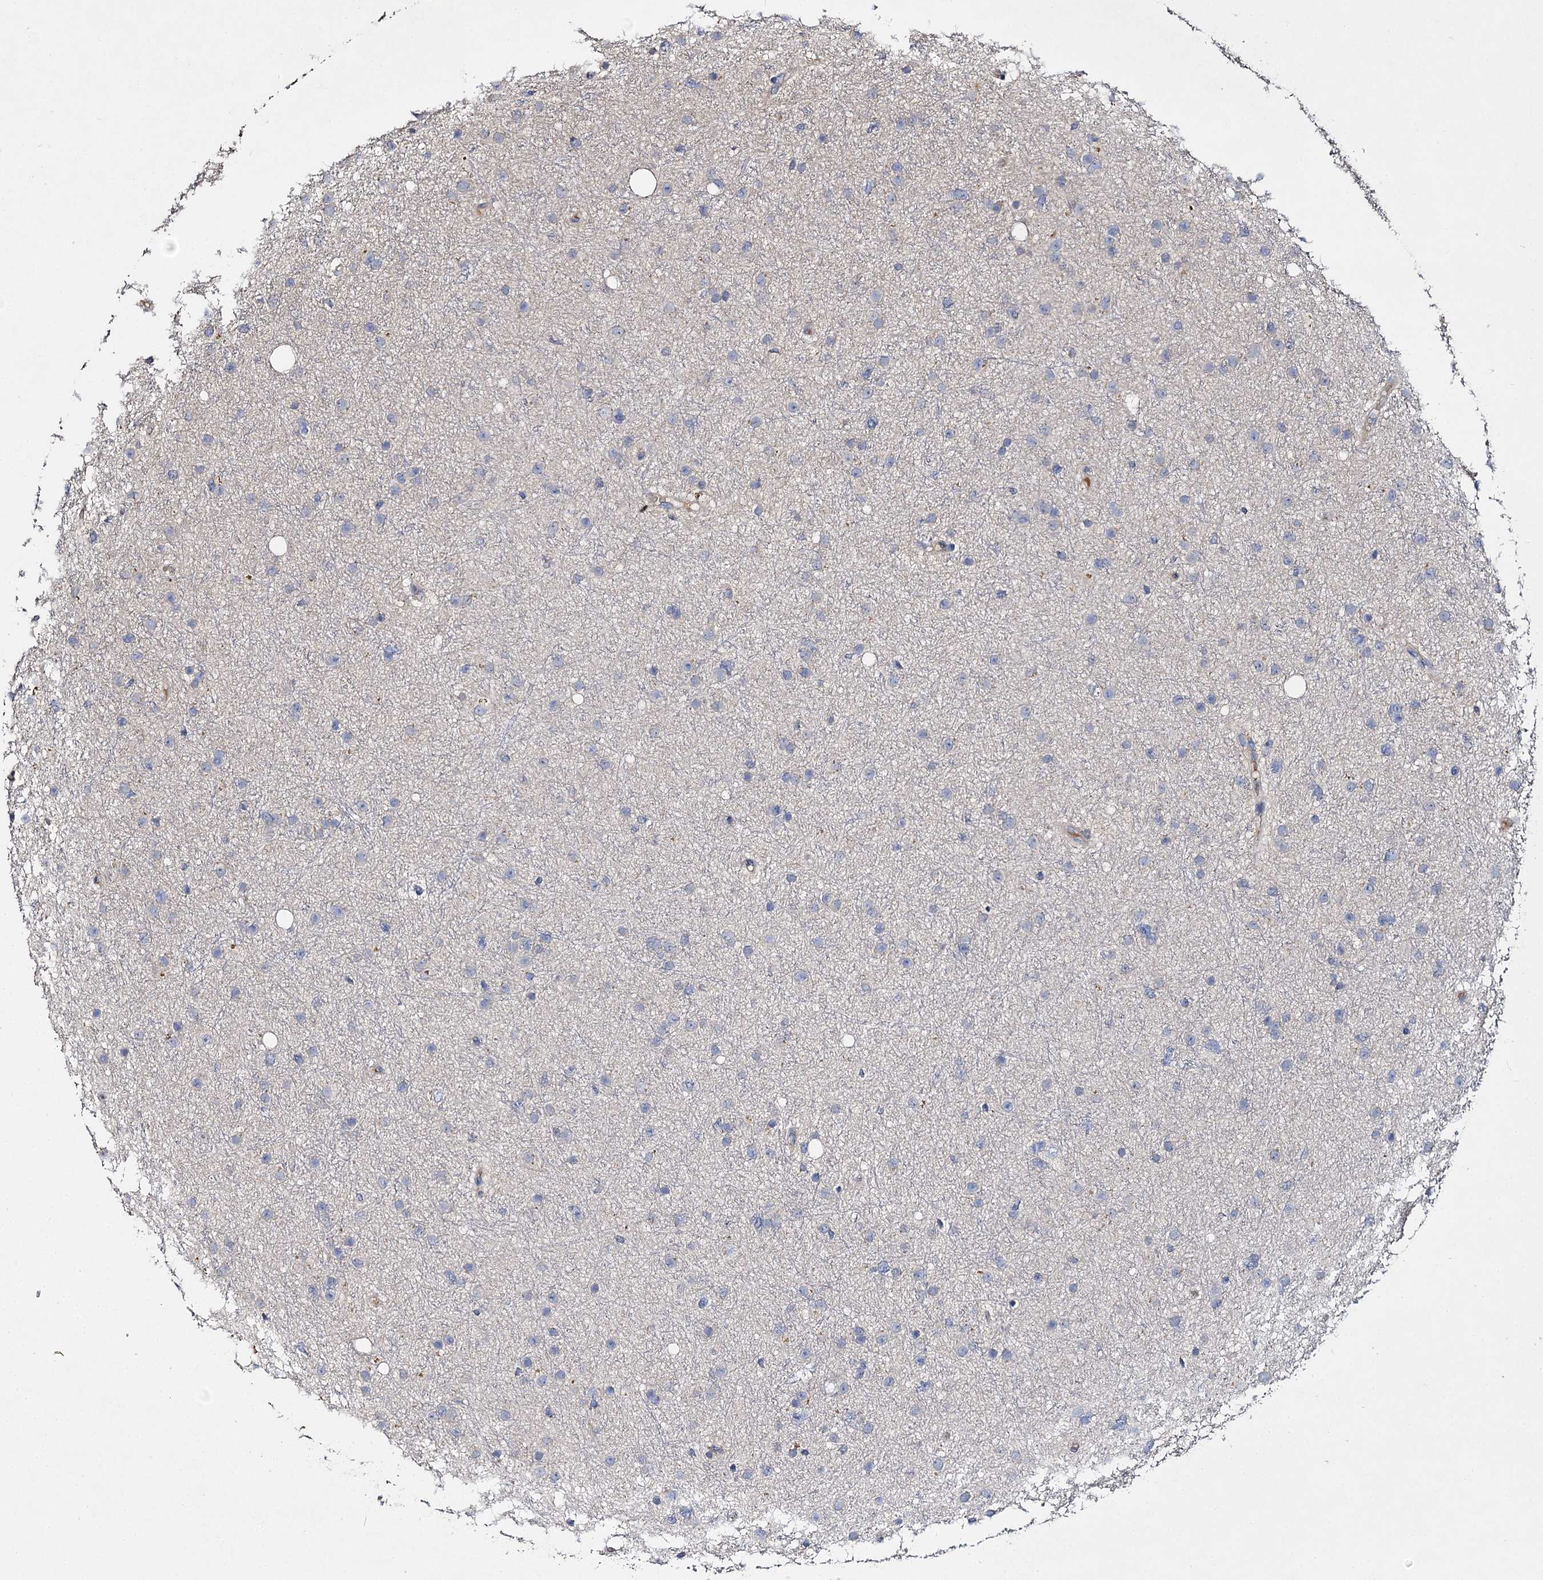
{"staining": {"intensity": "negative", "quantity": "none", "location": "none"}, "tissue": "glioma", "cell_type": "Tumor cells", "image_type": "cancer", "snomed": [{"axis": "morphology", "description": "Glioma, malignant, Low grade"}, {"axis": "topography", "description": "Cerebral cortex"}], "caption": "Histopathology image shows no significant protein positivity in tumor cells of malignant glioma (low-grade).", "gene": "SLC11A2", "patient": {"sex": "female", "age": 39}}